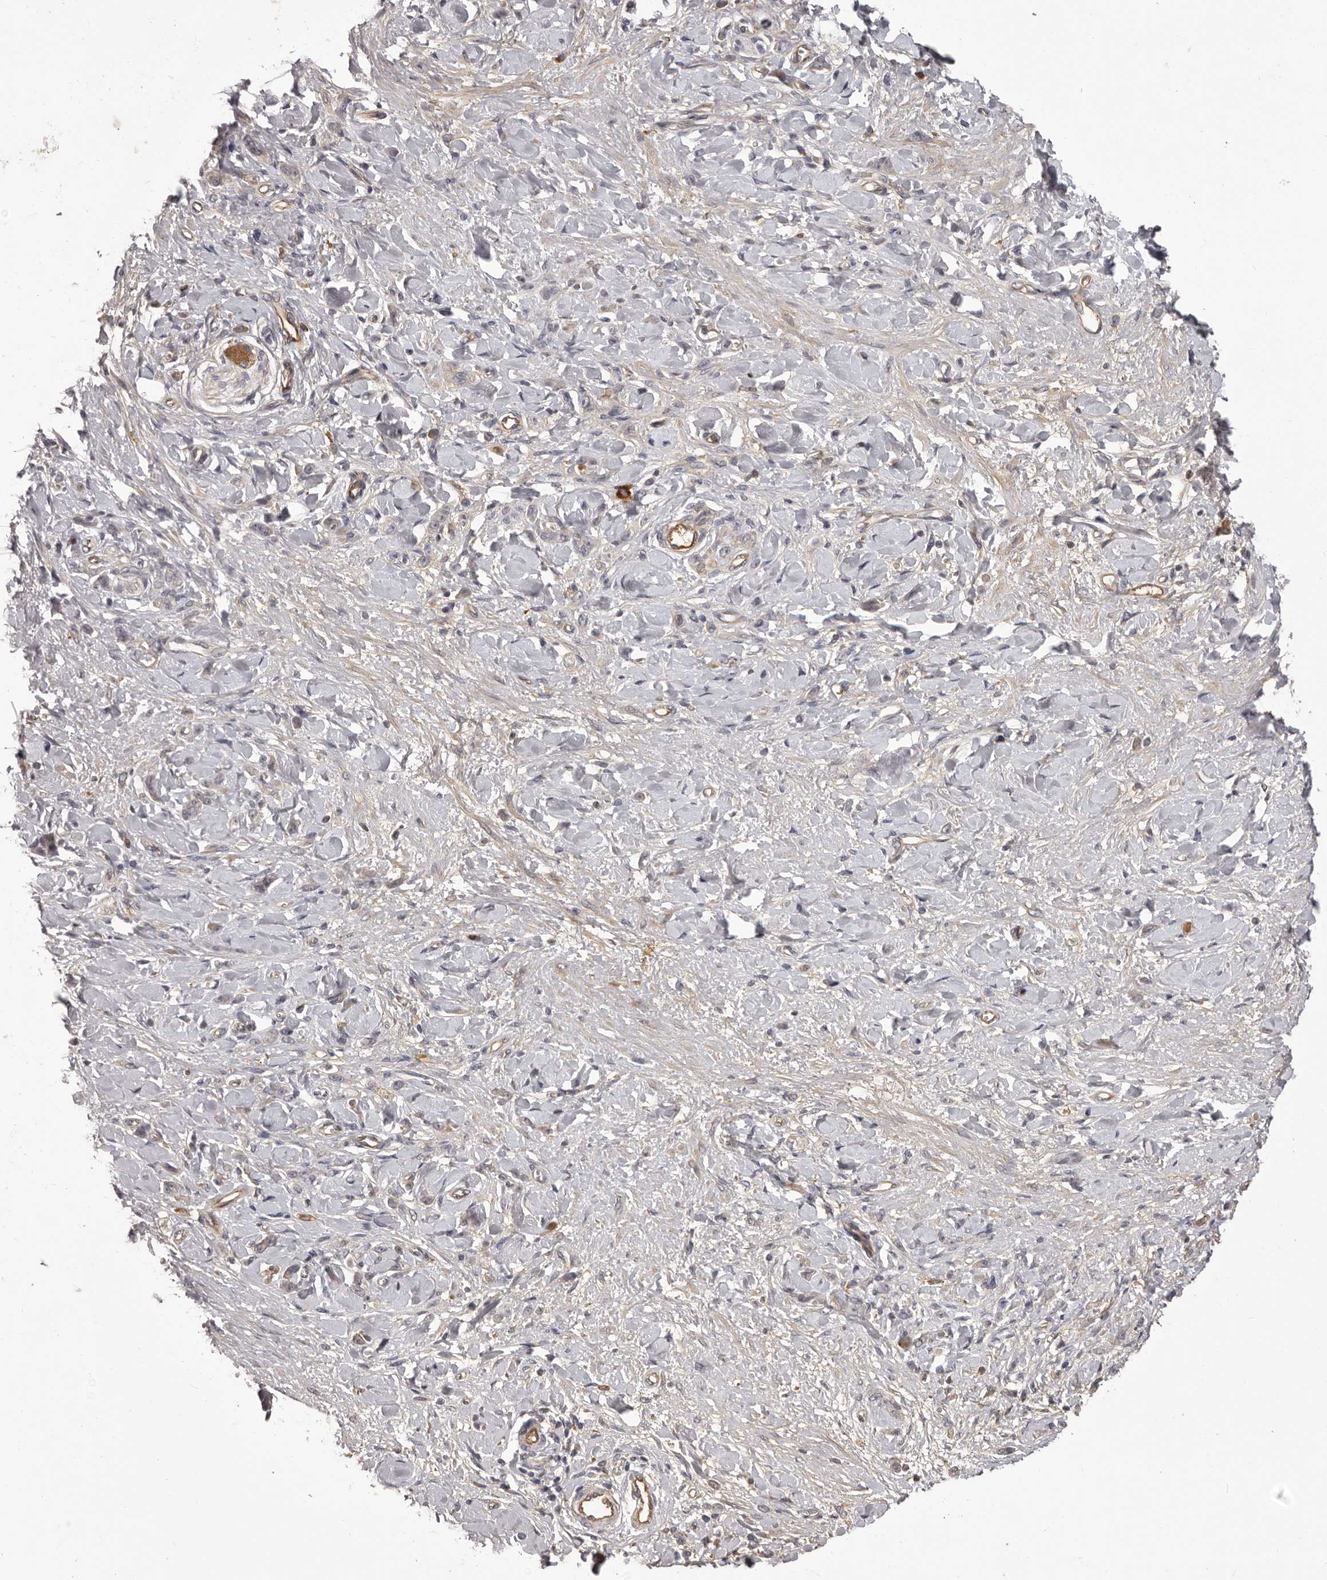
{"staining": {"intensity": "negative", "quantity": "none", "location": "none"}, "tissue": "stomach cancer", "cell_type": "Tumor cells", "image_type": "cancer", "snomed": [{"axis": "morphology", "description": "Normal tissue, NOS"}, {"axis": "morphology", "description": "Adenocarcinoma, NOS"}, {"axis": "topography", "description": "Stomach"}], "caption": "IHC micrograph of human adenocarcinoma (stomach) stained for a protein (brown), which demonstrates no expression in tumor cells.", "gene": "OTUD3", "patient": {"sex": "male", "age": 82}}